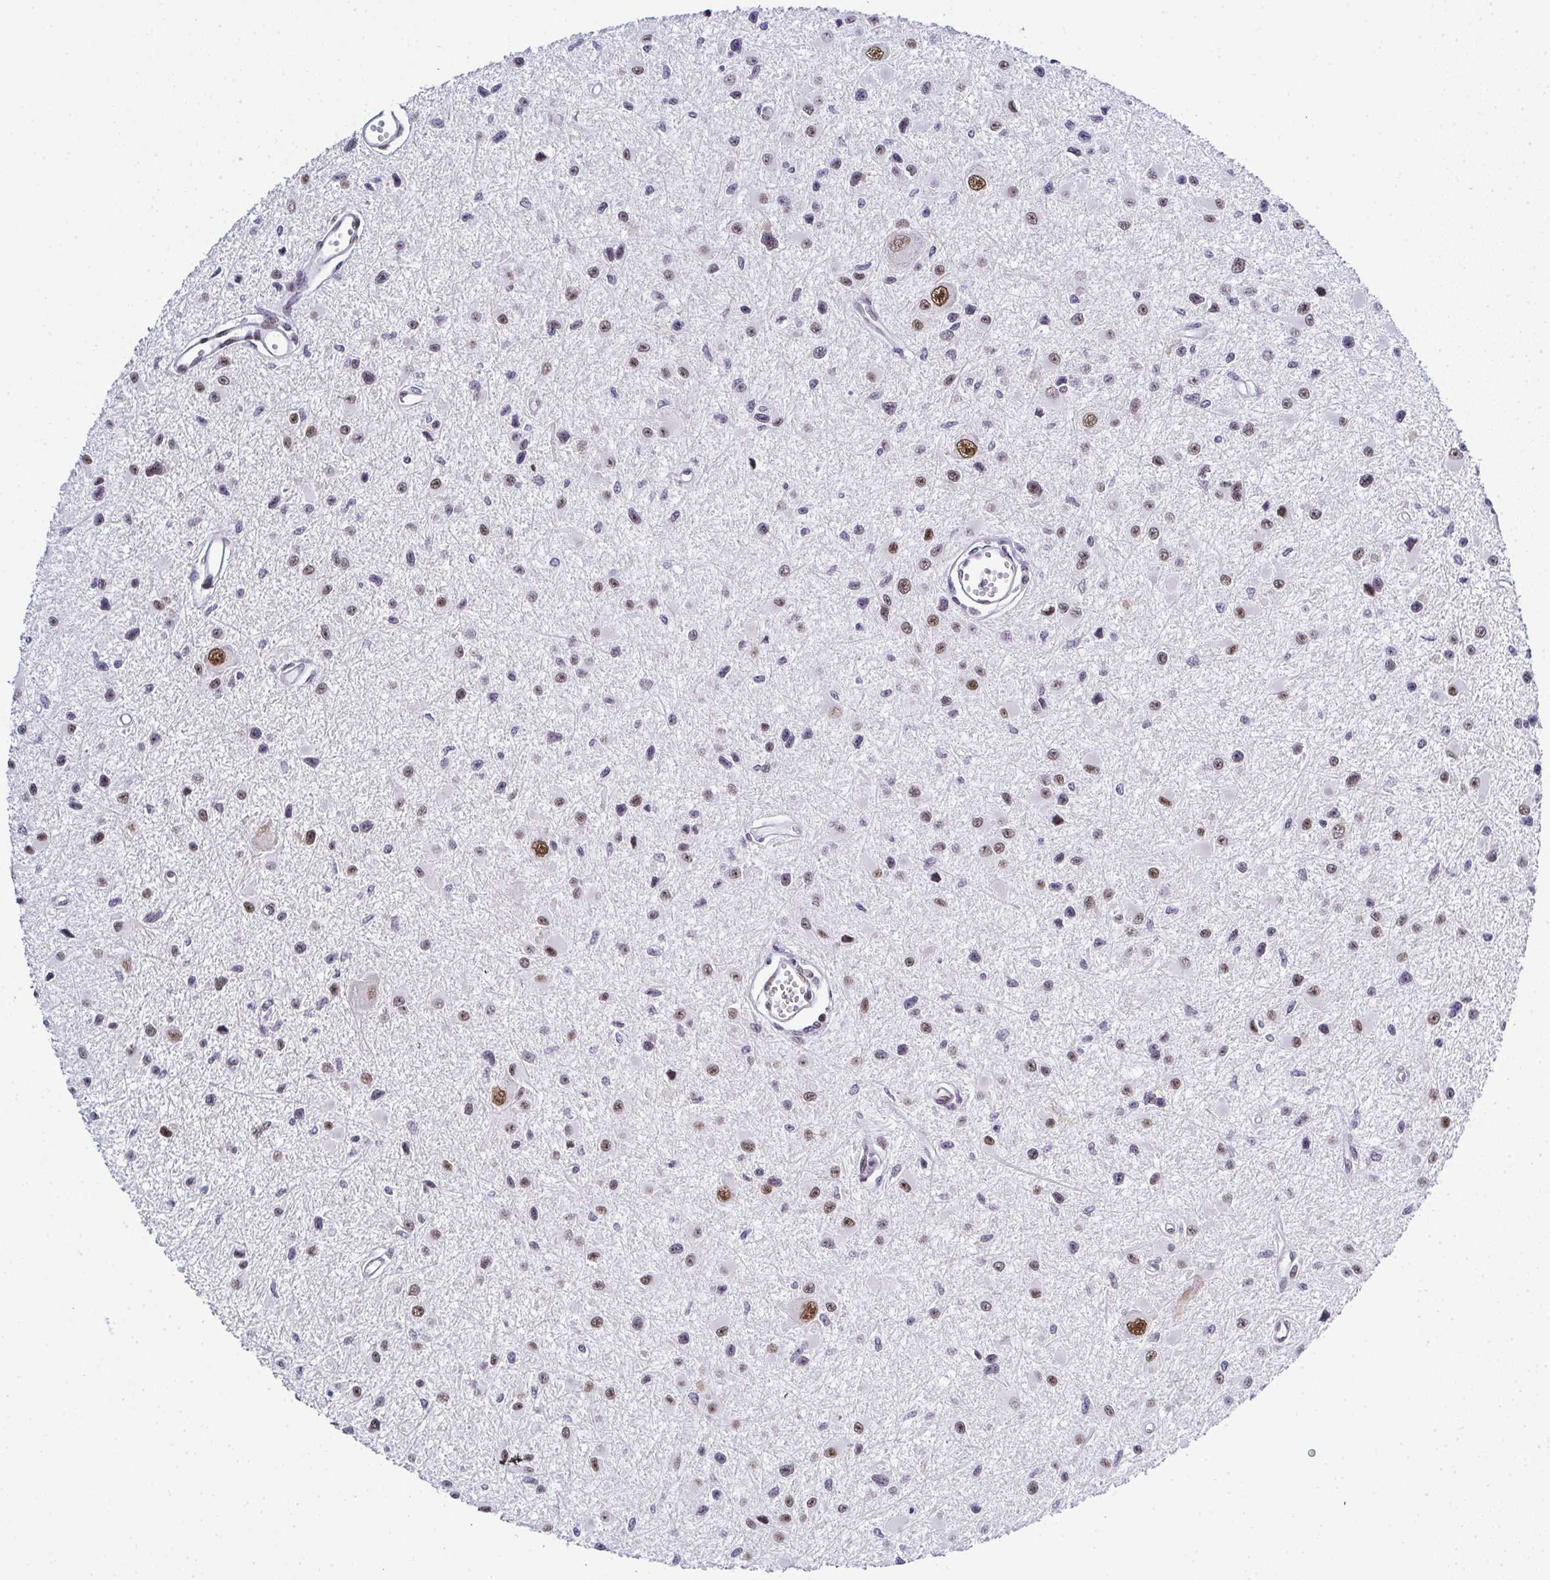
{"staining": {"intensity": "moderate", "quantity": "<25%", "location": "nuclear"}, "tissue": "glioma", "cell_type": "Tumor cells", "image_type": "cancer", "snomed": [{"axis": "morphology", "description": "Glioma, malignant, High grade"}, {"axis": "topography", "description": "Brain"}], "caption": "Immunohistochemical staining of human malignant glioma (high-grade) reveals low levels of moderate nuclear expression in approximately <25% of tumor cells.", "gene": "RB1", "patient": {"sex": "male", "age": 54}}